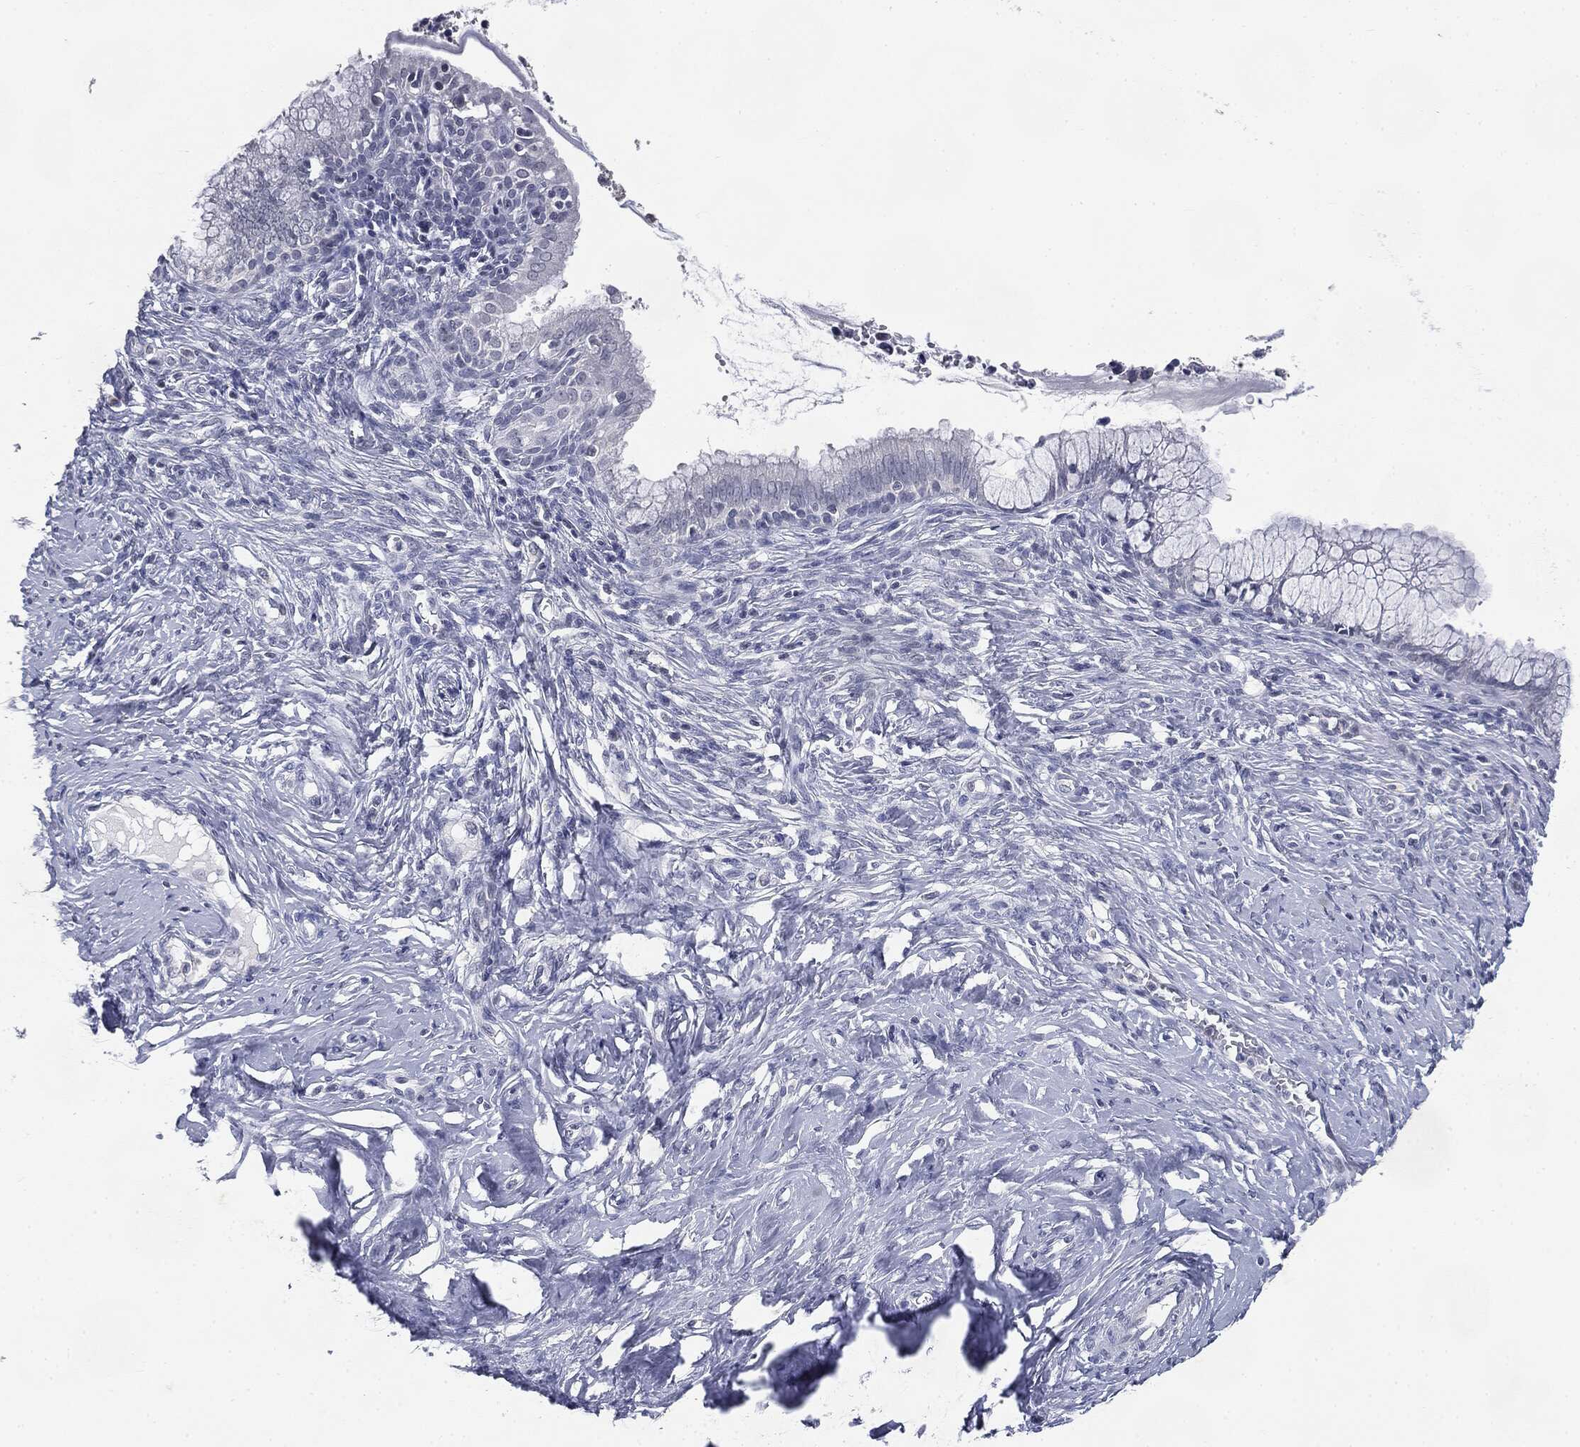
{"staining": {"intensity": "negative", "quantity": "none", "location": "none"}, "tissue": "cervical cancer", "cell_type": "Tumor cells", "image_type": "cancer", "snomed": [{"axis": "morphology", "description": "Squamous cell carcinoma, NOS"}, {"axis": "topography", "description": "Cervix"}], "caption": "Immunohistochemistry (IHC) photomicrograph of squamous cell carcinoma (cervical) stained for a protein (brown), which exhibits no positivity in tumor cells.", "gene": "SLC2A2", "patient": {"sex": "female", "age": 63}}